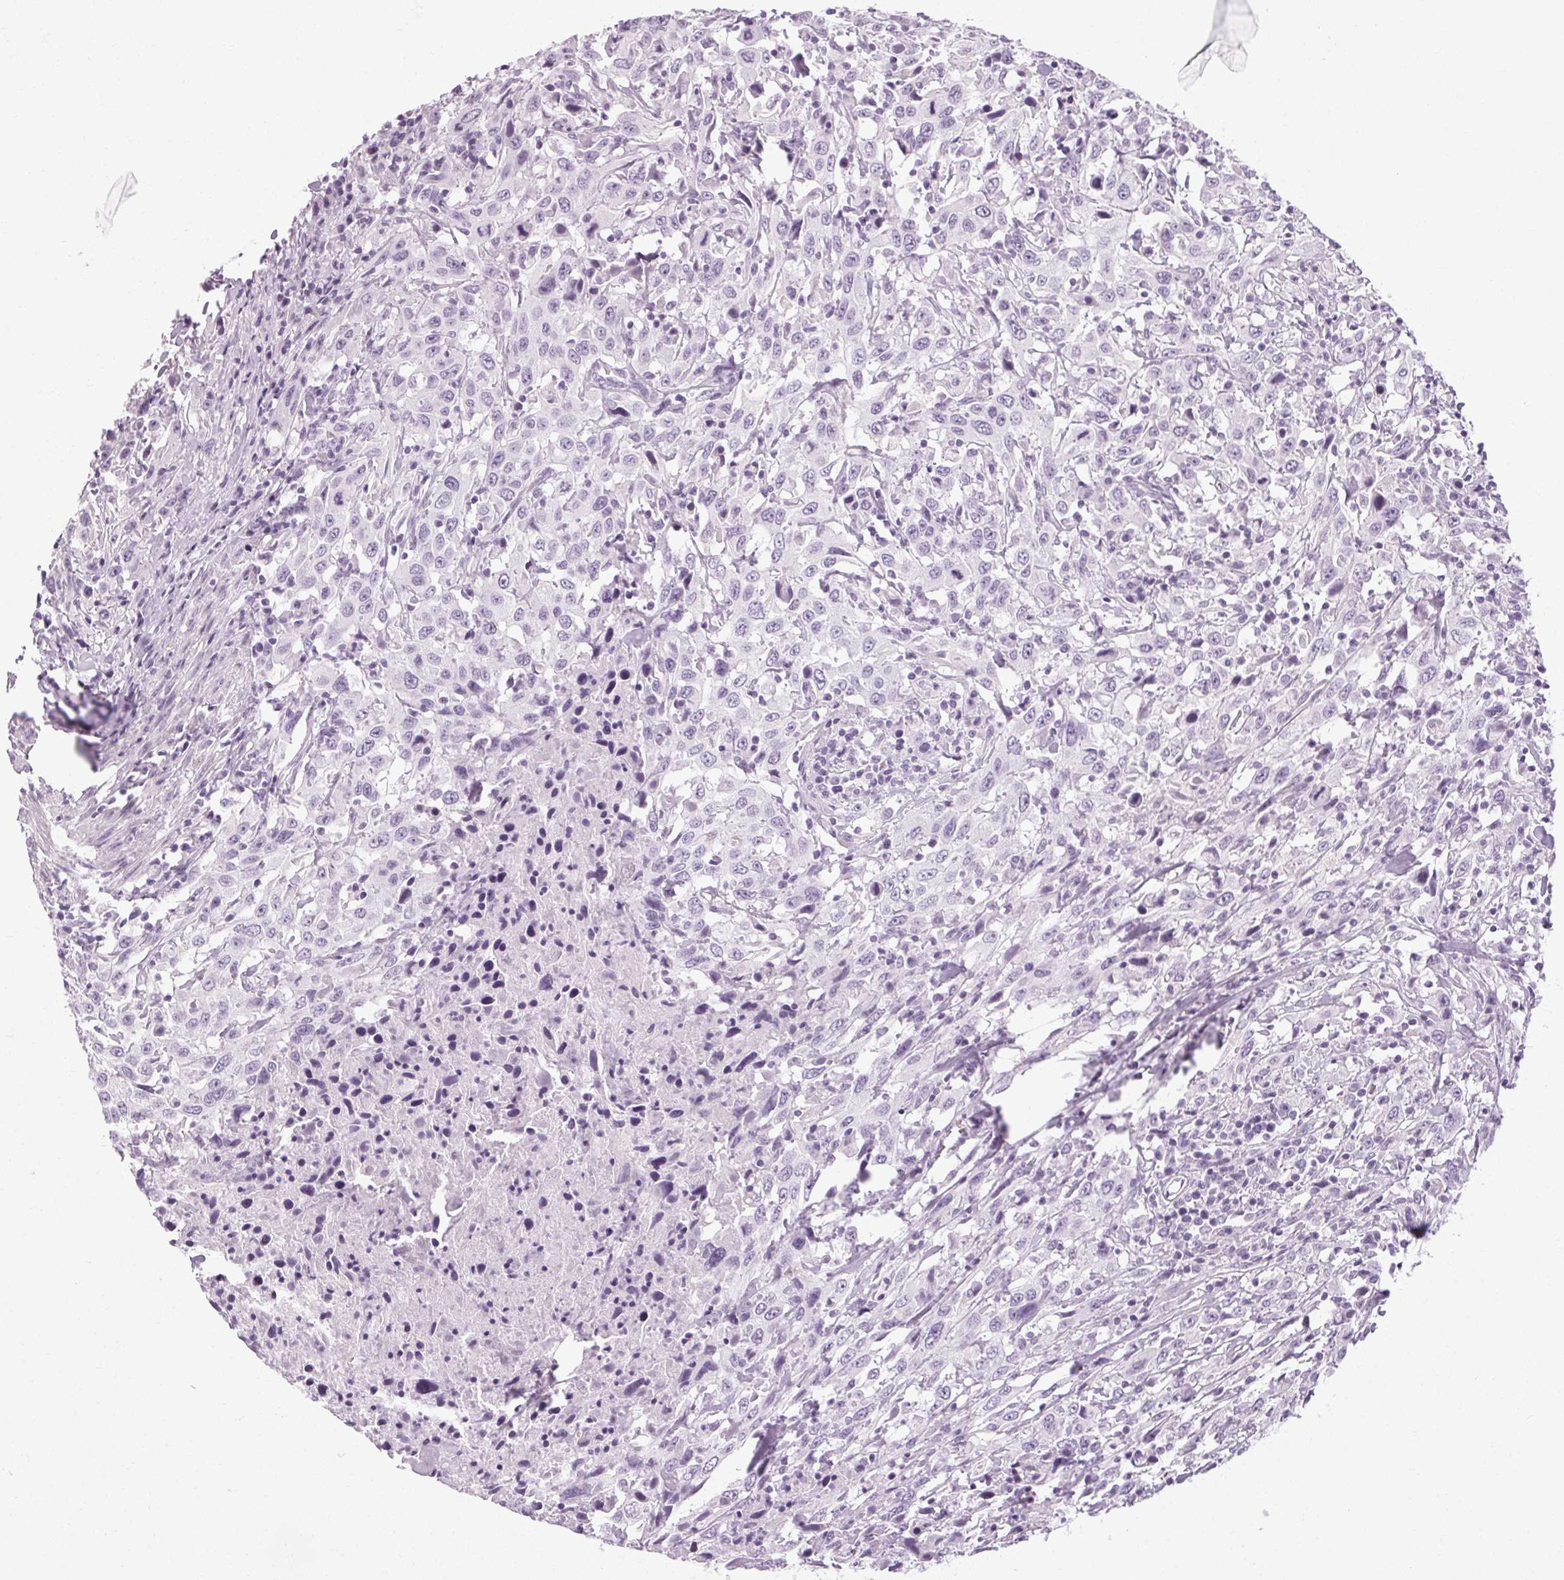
{"staining": {"intensity": "negative", "quantity": "none", "location": "none"}, "tissue": "urothelial cancer", "cell_type": "Tumor cells", "image_type": "cancer", "snomed": [{"axis": "morphology", "description": "Urothelial carcinoma, High grade"}, {"axis": "topography", "description": "Urinary bladder"}], "caption": "A high-resolution photomicrograph shows immunohistochemistry (IHC) staining of urothelial cancer, which demonstrates no significant expression in tumor cells. The staining was performed using DAB to visualize the protein expression in brown, while the nuclei were stained in blue with hematoxylin (Magnification: 20x).", "gene": "POMC", "patient": {"sex": "male", "age": 61}}